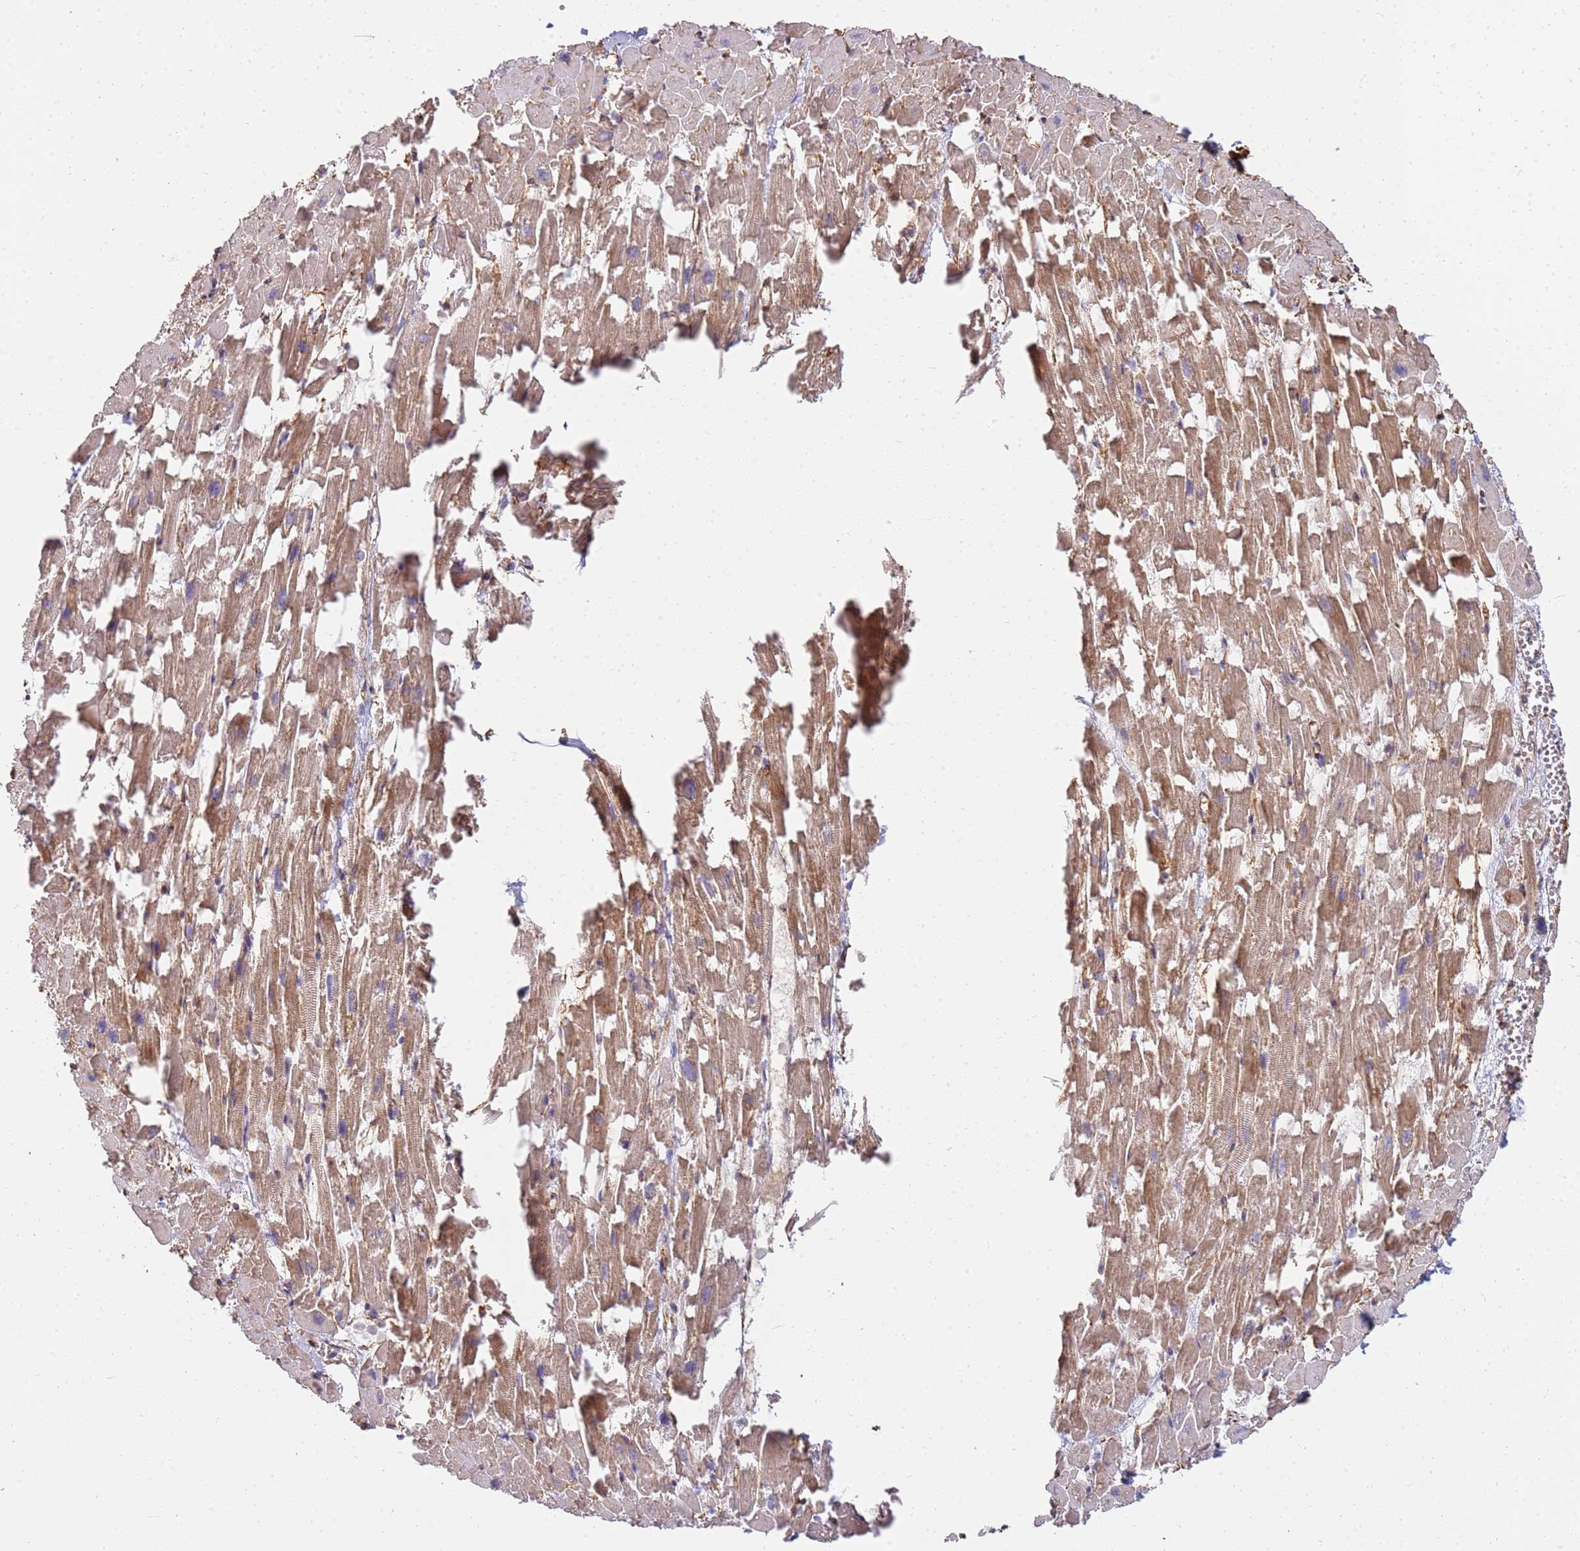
{"staining": {"intensity": "moderate", "quantity": ">75%", "location": "cytoplasmic/membranous"}, "tissue": "heart muscle", "cell_type": "Cardiomyocytes", "image_type": "normal", "snomed": [{"axis": "morphology", "description": "Normal tissue, NOS"}, {"axis": "topography", "description": "Heart"}], "caption": "IHC (DAB (3,3'-diaminobenzidine)) staining of unremarkable human heart muscle exhibits moderate cytoplasmic/membranous protein expression in approximately >75% of cardiomyocytes.", "gene": "ST18", "patient": {"sex": "female", "age": 64}}